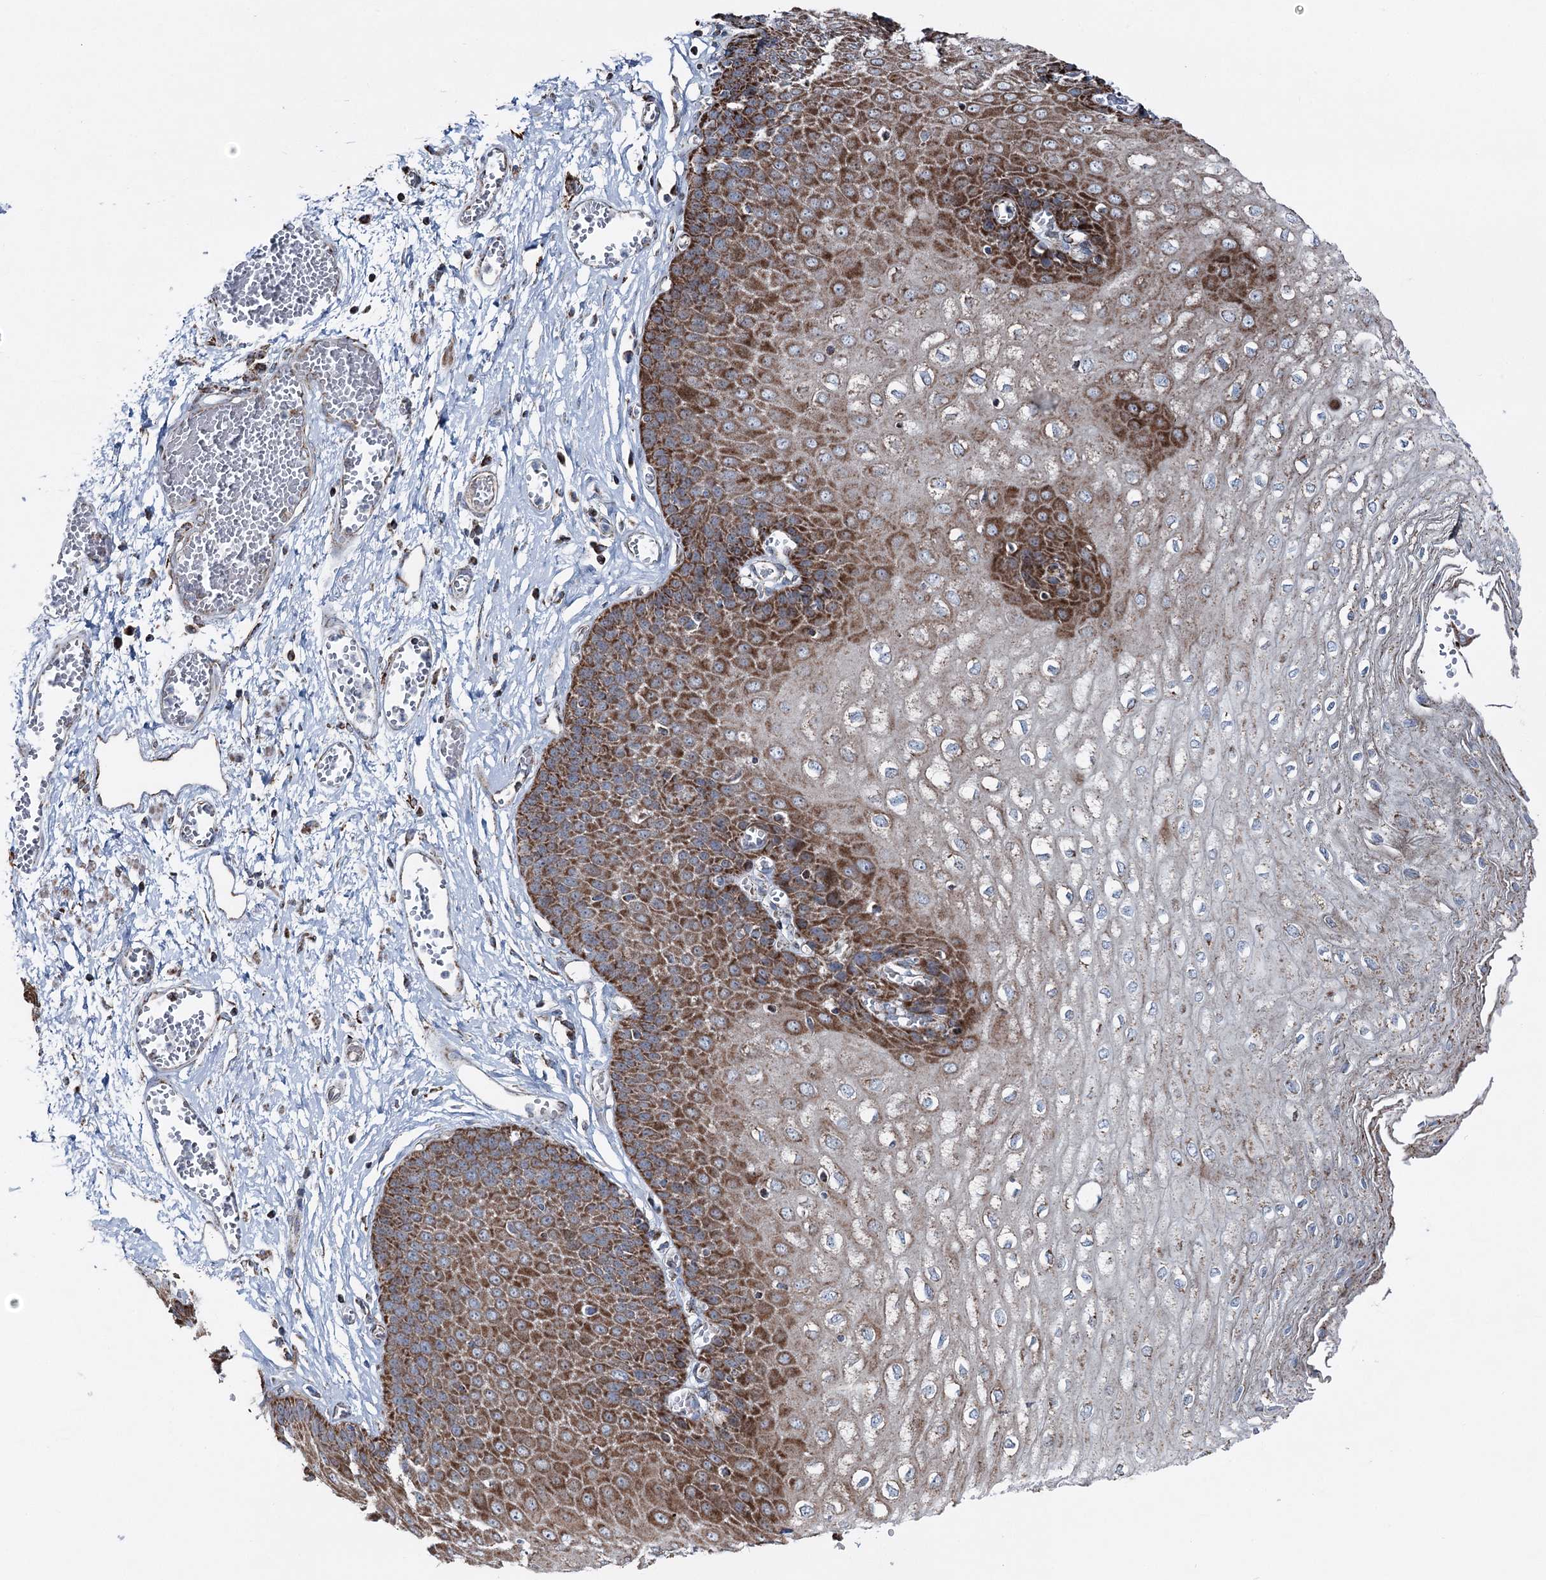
{"staining": {"intensity": "strong", "quantity": ">75%", "location": "cytoplasmic/membranous"}, "tissue": "esophagus", "cell_type": "Squamous epithelial cells", "image_type": "normal", "snomed": [{"axis": "morphology", "description": "Normal tissue, NOS"}, {"axis": "topography", "description": "Esophagus"}], "caption": "A brown stain labels strong cytoplasmic/membranous positivity of a protein in squamous epithelial cells of benign esophagus.", "gene": "UCN3", "patient": {"sex": "male", "age": 60}}